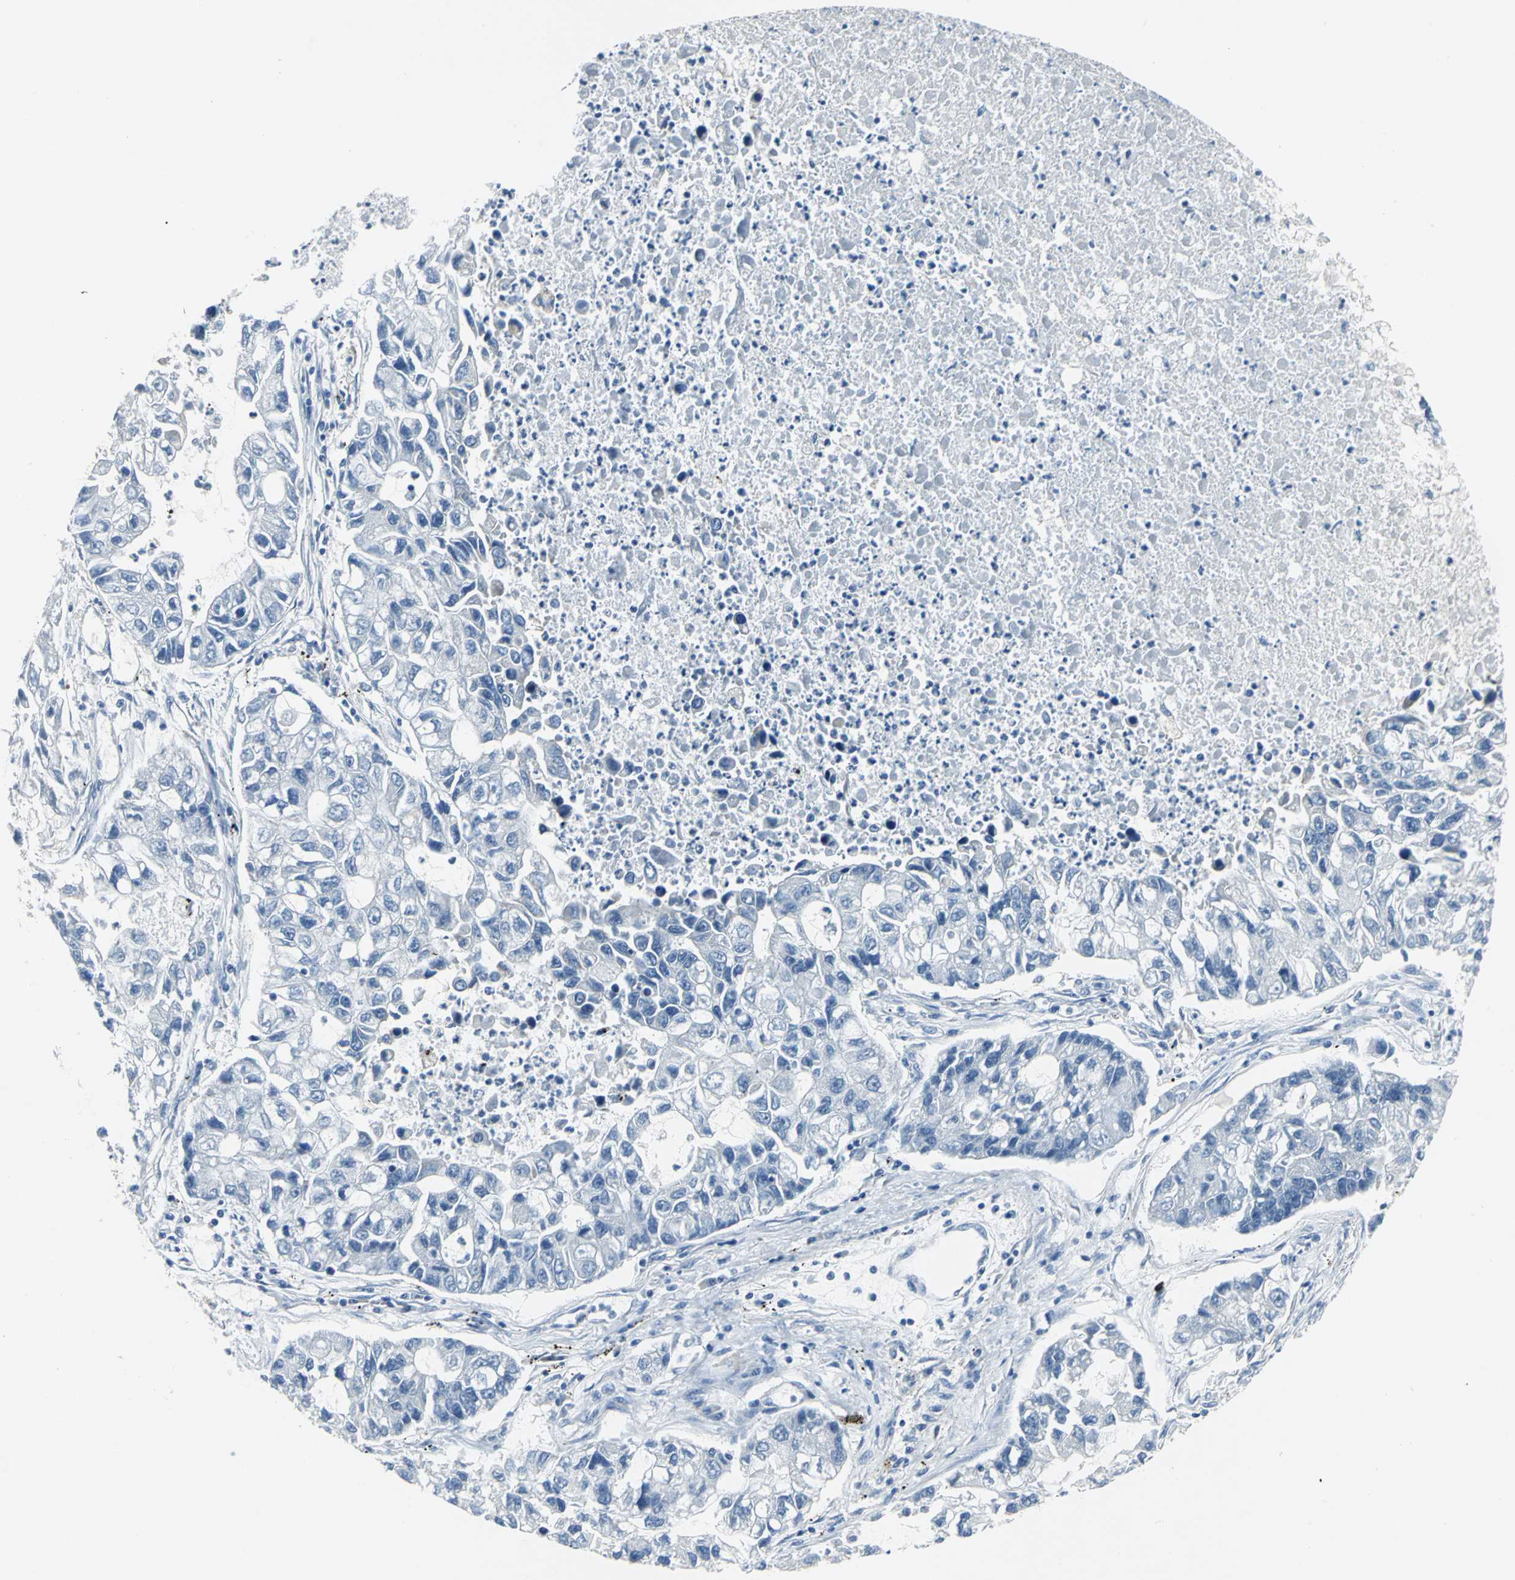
{"staining": {"intensity": "negative", "quantity": "none", "location": "none"}, "tissue": "lung cancer", "cell_type": "Tumor cells", "image_type": "cancer", "snomed": [{"axis": "morphology", "description": "Adenocarcinoma, NOS"}, {"axis": "topography", "description": "Lung"}], "caption": "Immunohistochemistry (IHC) photomicrograph of lung cancer (adenocarcinoma) stained for a protein (brown), which demonstrates no positivity in tumor cells.", "gene": "B3GNT2", "patient": {"sex": "female", "age": 51}}